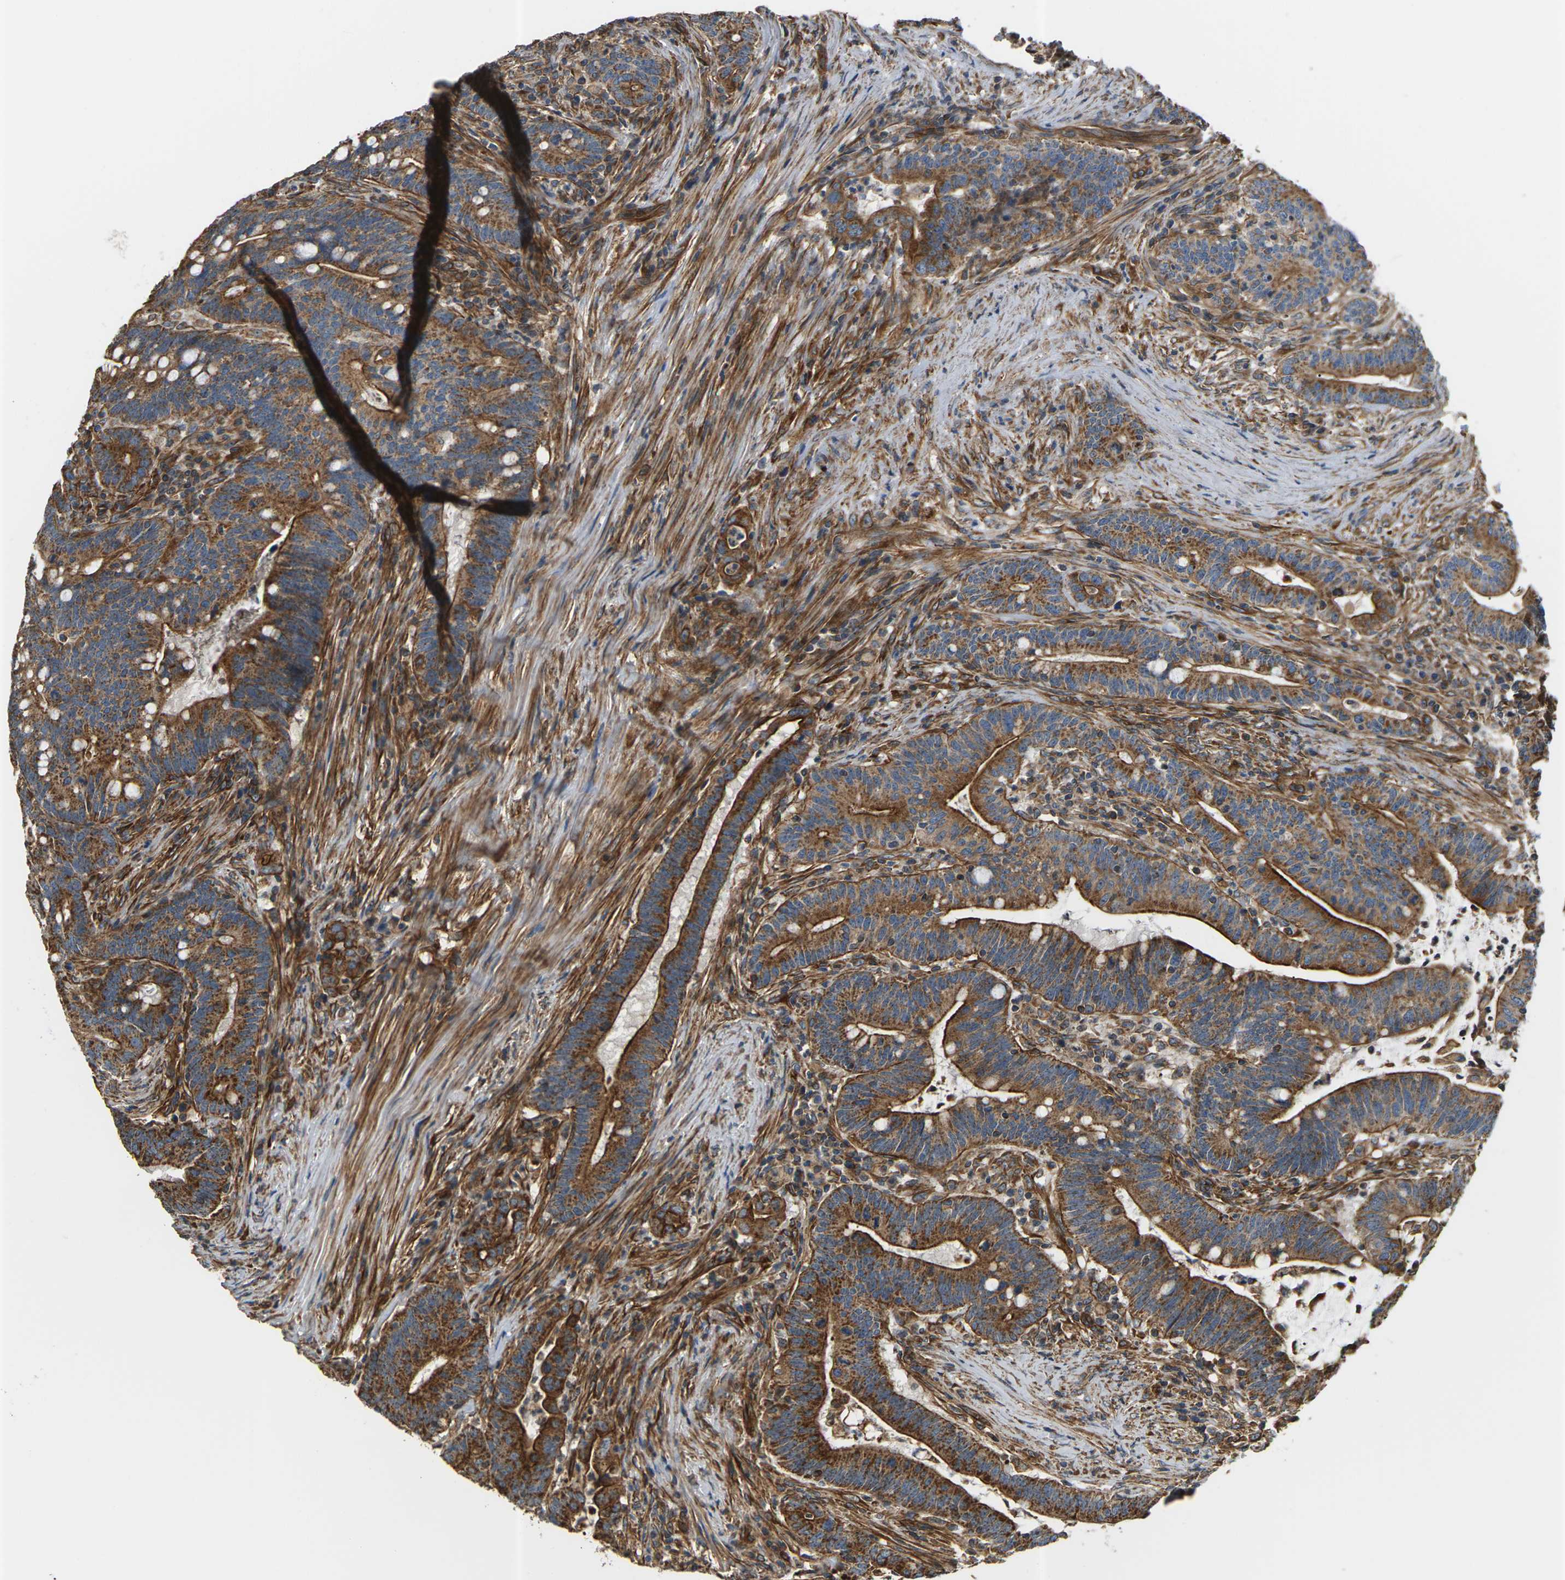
{"staining": {"intensity": "strong", "quantity": ">75%", "location": "cytoplasmic/membranous"}, "tissue": "colorectal cancer", "cell_type": "Tumor cells", "image_type": "cancer", "snomed": [{"axis": "morphology", "description": "Normal tissue, NOS"}, {"axis": "morphology", "description": "Adenocarcinoma, NOS"}, {"axis": "topography", "description": "Colon"}], "caption": "A histopathology image of human colorectal adenocarcinoma stained for a protein demonstrates strong cytoplasmic/membranous brown staining in tumor cells.", "gene": "PCDHB4", "patient": {"sex": "female", "age": 66}}